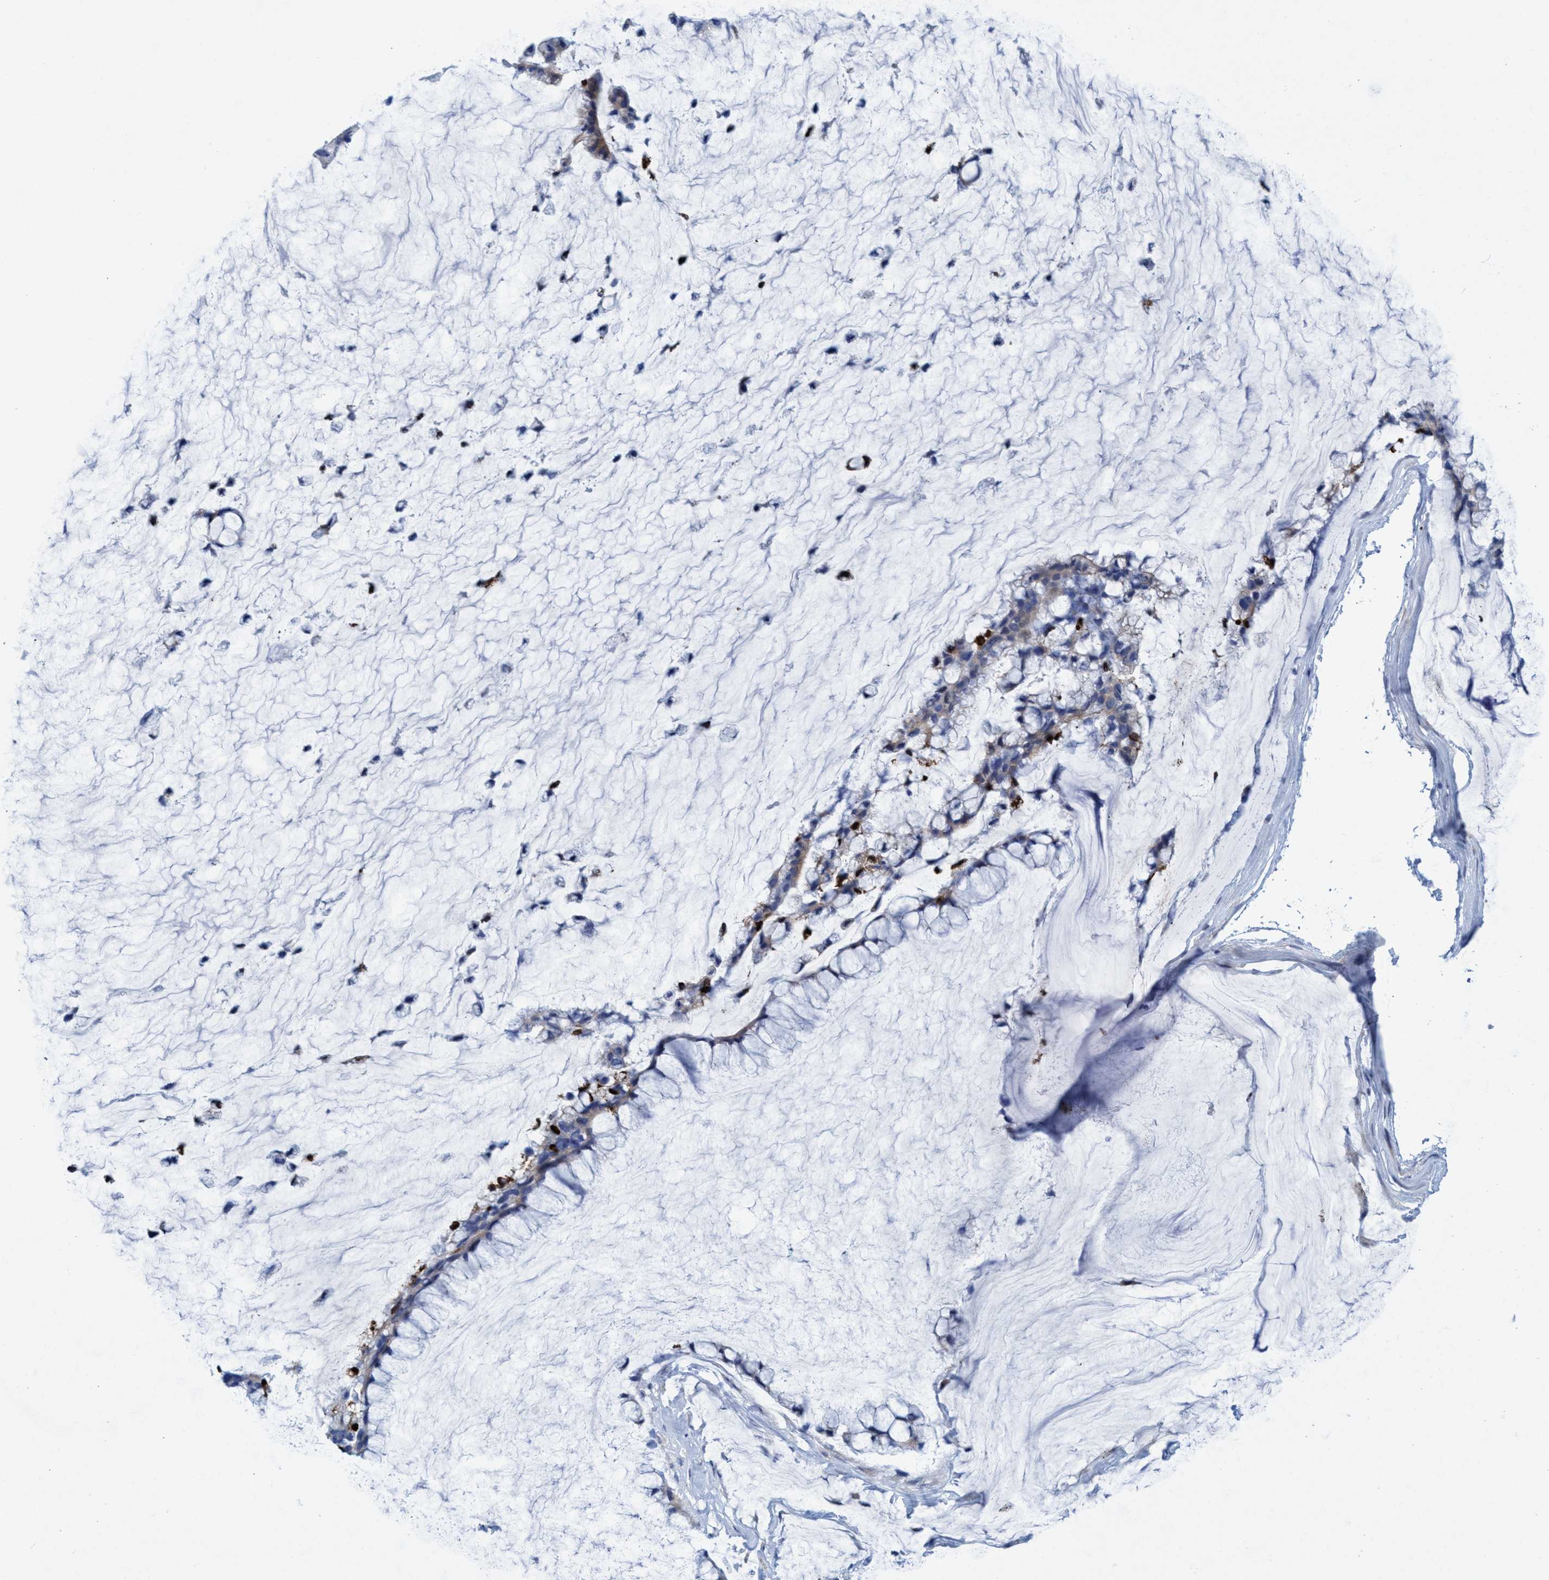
{"staining": {"intensity": "weak", "quantity": "<25%", "location": "cytoplasmic/membranous"}, "tissue": "ovarian cancer", "cell_type": "Tumor cells", "image_type": "cancer", "snomed": [{"axis": "morphology", "description": "Cystadenocarcinoma, mucinous, NOS"}, {"axis": "topography", "description": "Ovary"}], "caption": "This is a histopathology image of immunohistochemistry (IHC) staining of mucinous cystadenocarcinoma (ovarian), which shows no staining in tumor cells. Nuclei are stained in blue.", "gene": "R3HCC1", "patient": {"sex": "female", "age": 39}}